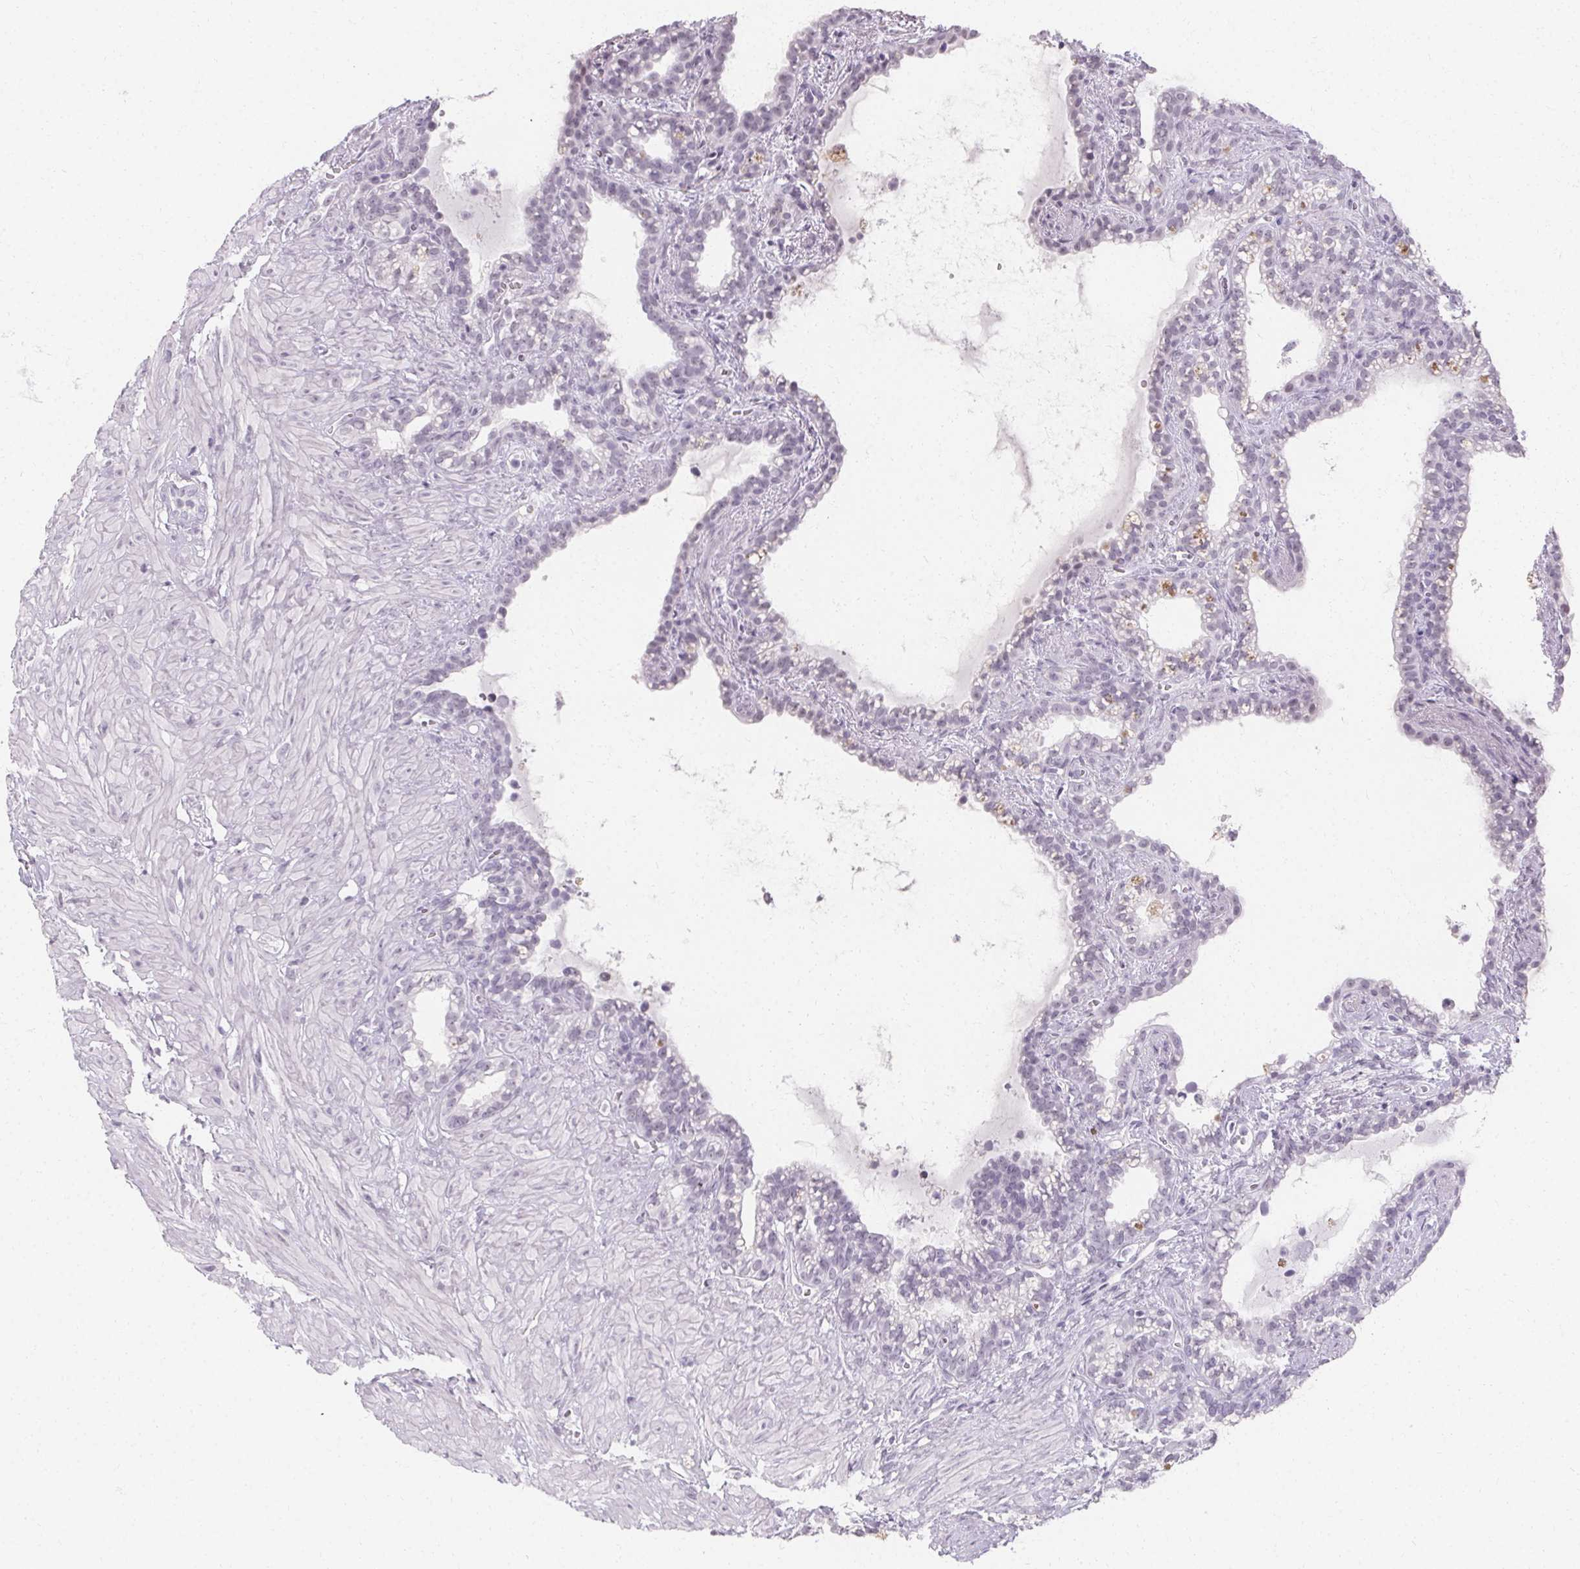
{"staining": {"intensity": "negative", "quantity": "none", "location": "none"}, "tissue": "seminal vesicle", "cell_type": "Glandular cells", "image_type": "normal", "snomed": [{"axis": "morphology", "description": "Normal tissue, NOS"}, {"axis": "topography", "description": "Seminal veicle"}], "caption": "High power microscopy image of an IHC histopathology image of normal seminal vesicle, revealing no significant positivity in glandular cells. (DAB (3,3'-diaminobenzidine) IHC, high magnification).", "gene": "SYNPR", "patient": {"sex": "male", "age": 76}}